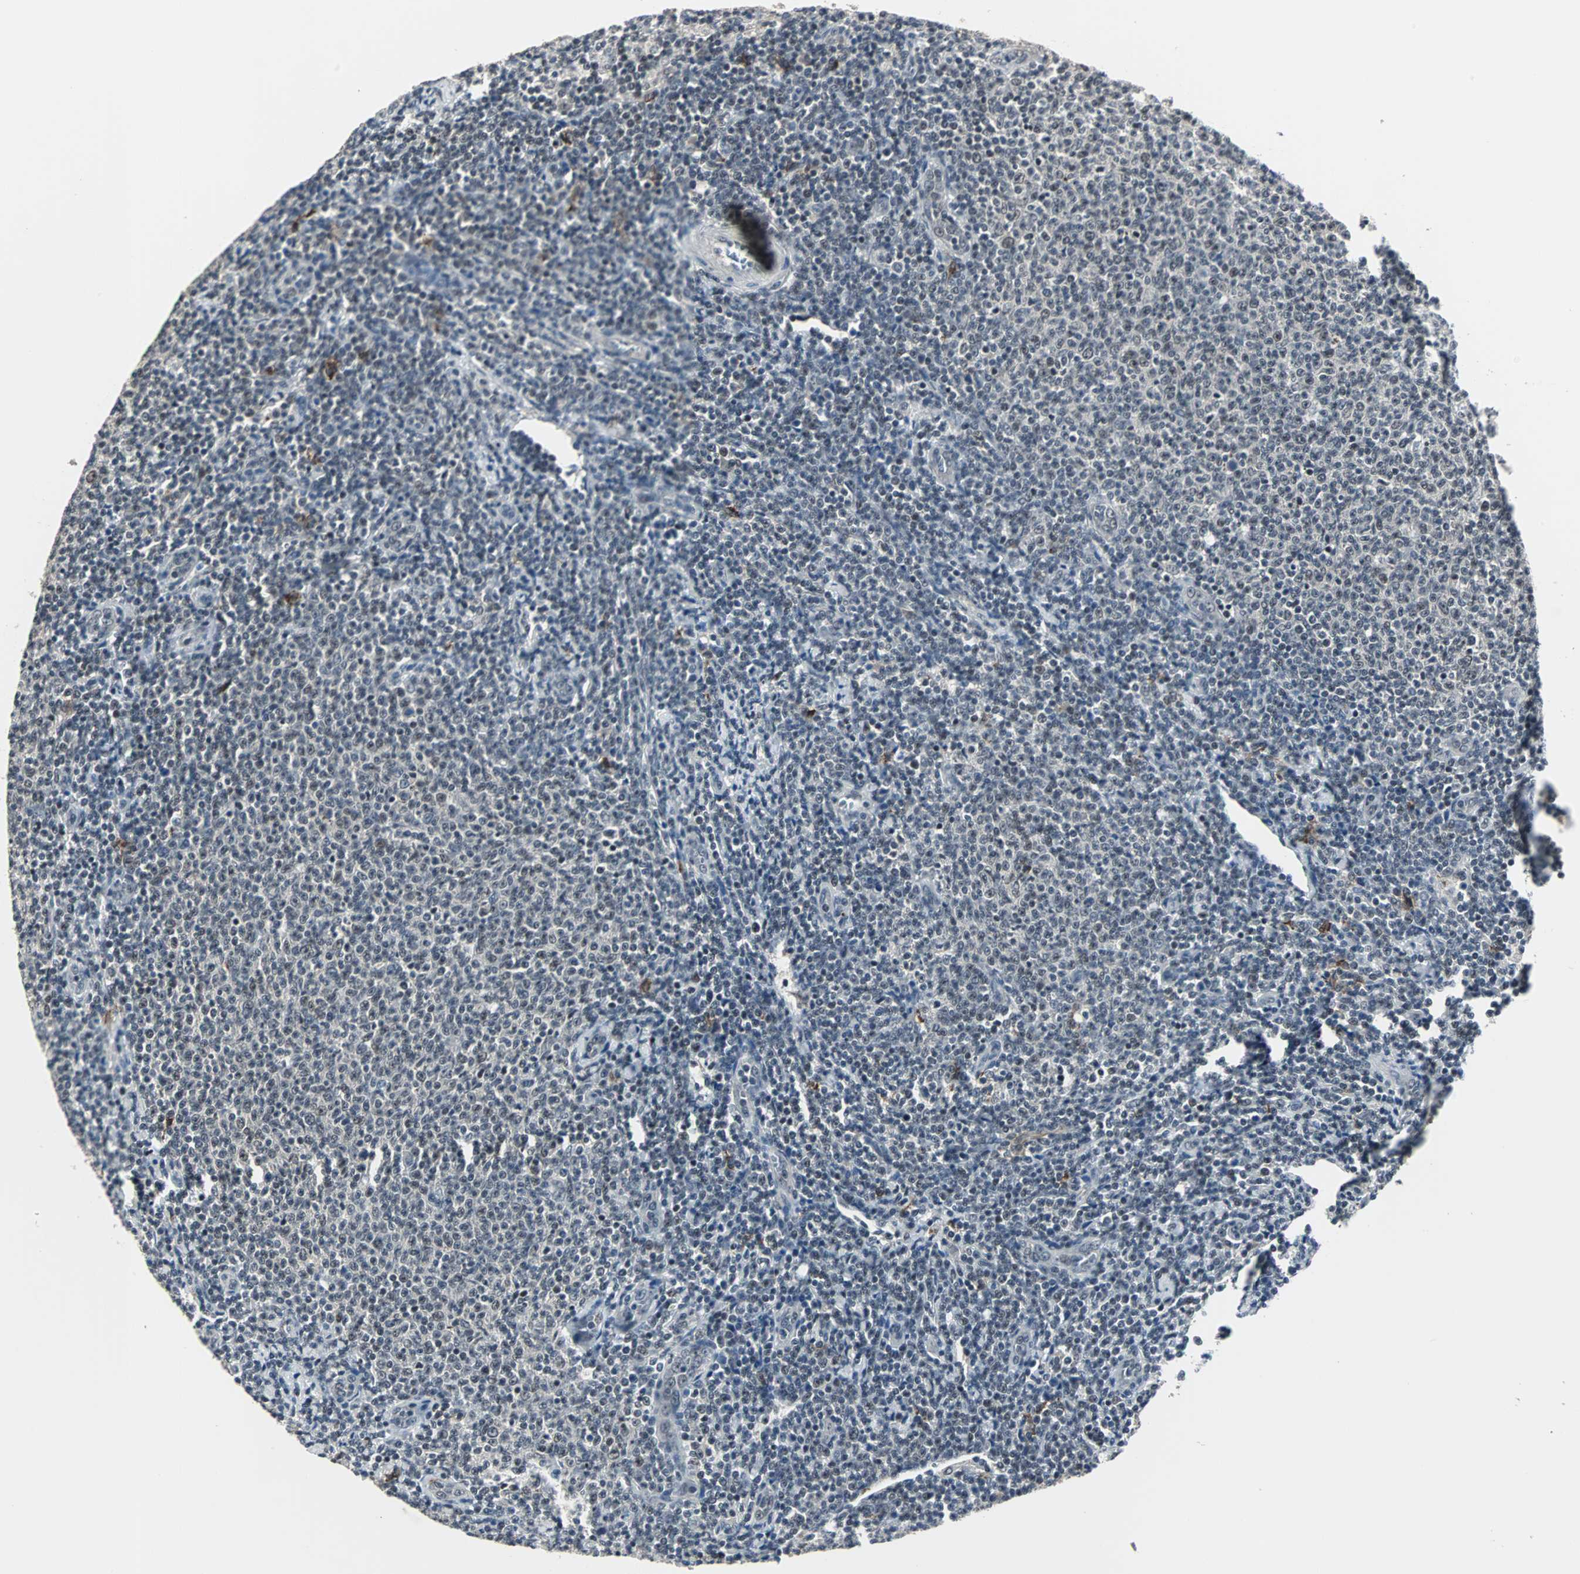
{"staining": {"intensity": "negative", "quantity": "none", "location": "none"}, "tissue": "lymphoma", "cell_type": "Tumor cells", "image_type": "cancer", "snomed": [{"axis": "morphology", "description": "Malignant lymphoma, non-Hodgkin's type, Low grade"}, {"axis": "topography", "description": "Lymph node"}], "caption": "A micrograph of human malignant lymphoma, non-Hodgkin's type (low-grade) is negative for staining in tumor cells. (DAB IHC, high magnification).", "gene": "MKX", "patient": {"sex": "male", "age": 66}}